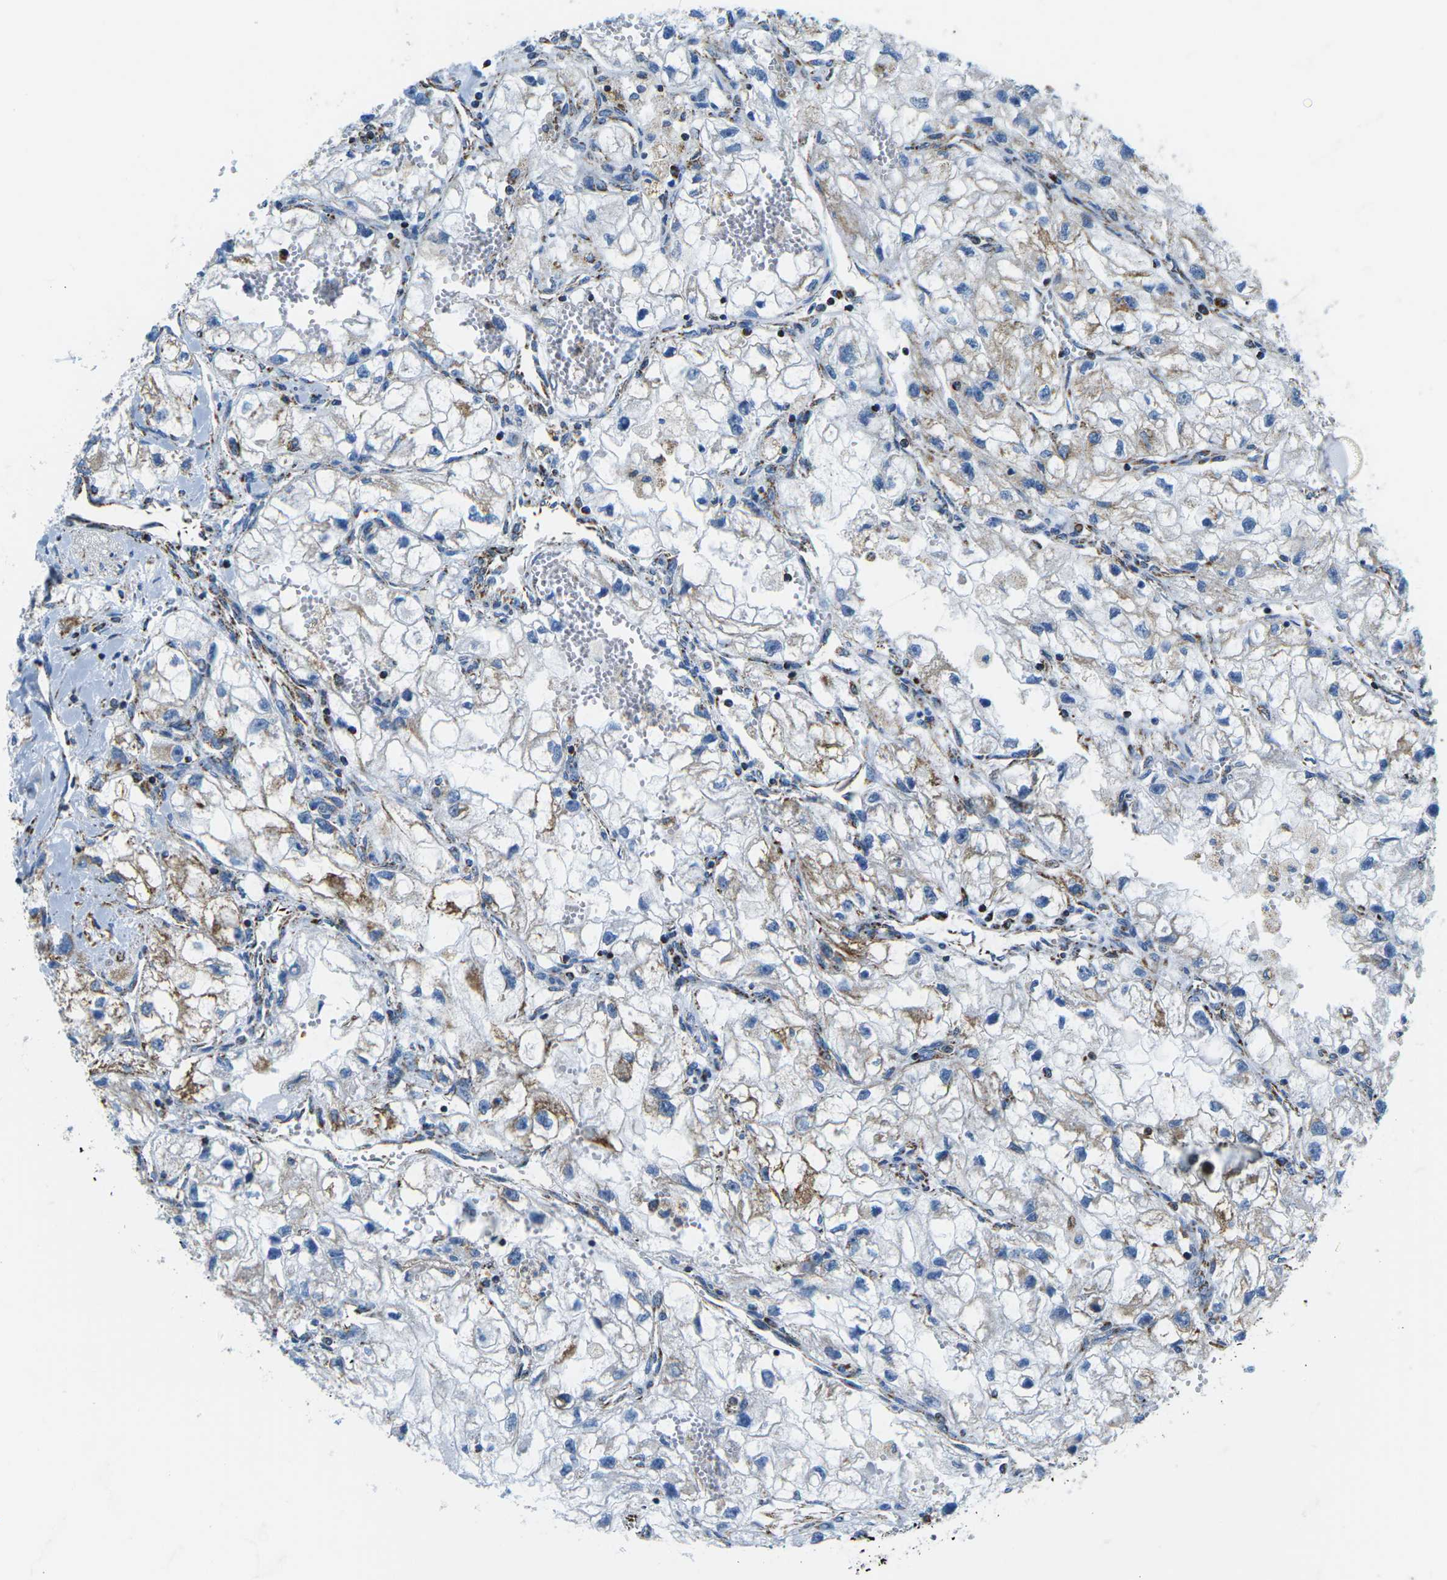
{"staining": {"intensity": "weak", "quantity": "<25%", "location": "cytoplasmic/membranous"}, "tissue": "renal cancer", "cell_type": "Tumor cells", "image_type": "cancer", "snomed": [{"axis": "morphology", "description": "Adenocarcinoma, NOS"}, {"axis": "topography", "description": "Kidney"}], "caption": "DAB (3,3'-diaminobenzidine) immunohistochemical staining of adenocarcinoma (renal) shows no significant expression in tumor cells. (DAB (3,3'-diaminobenzidine) immunohistochemistry visualized using brightfield microscopy, high magnification).", "gene": "COX6C", "patient": {"sex": "female", "age": 70}}